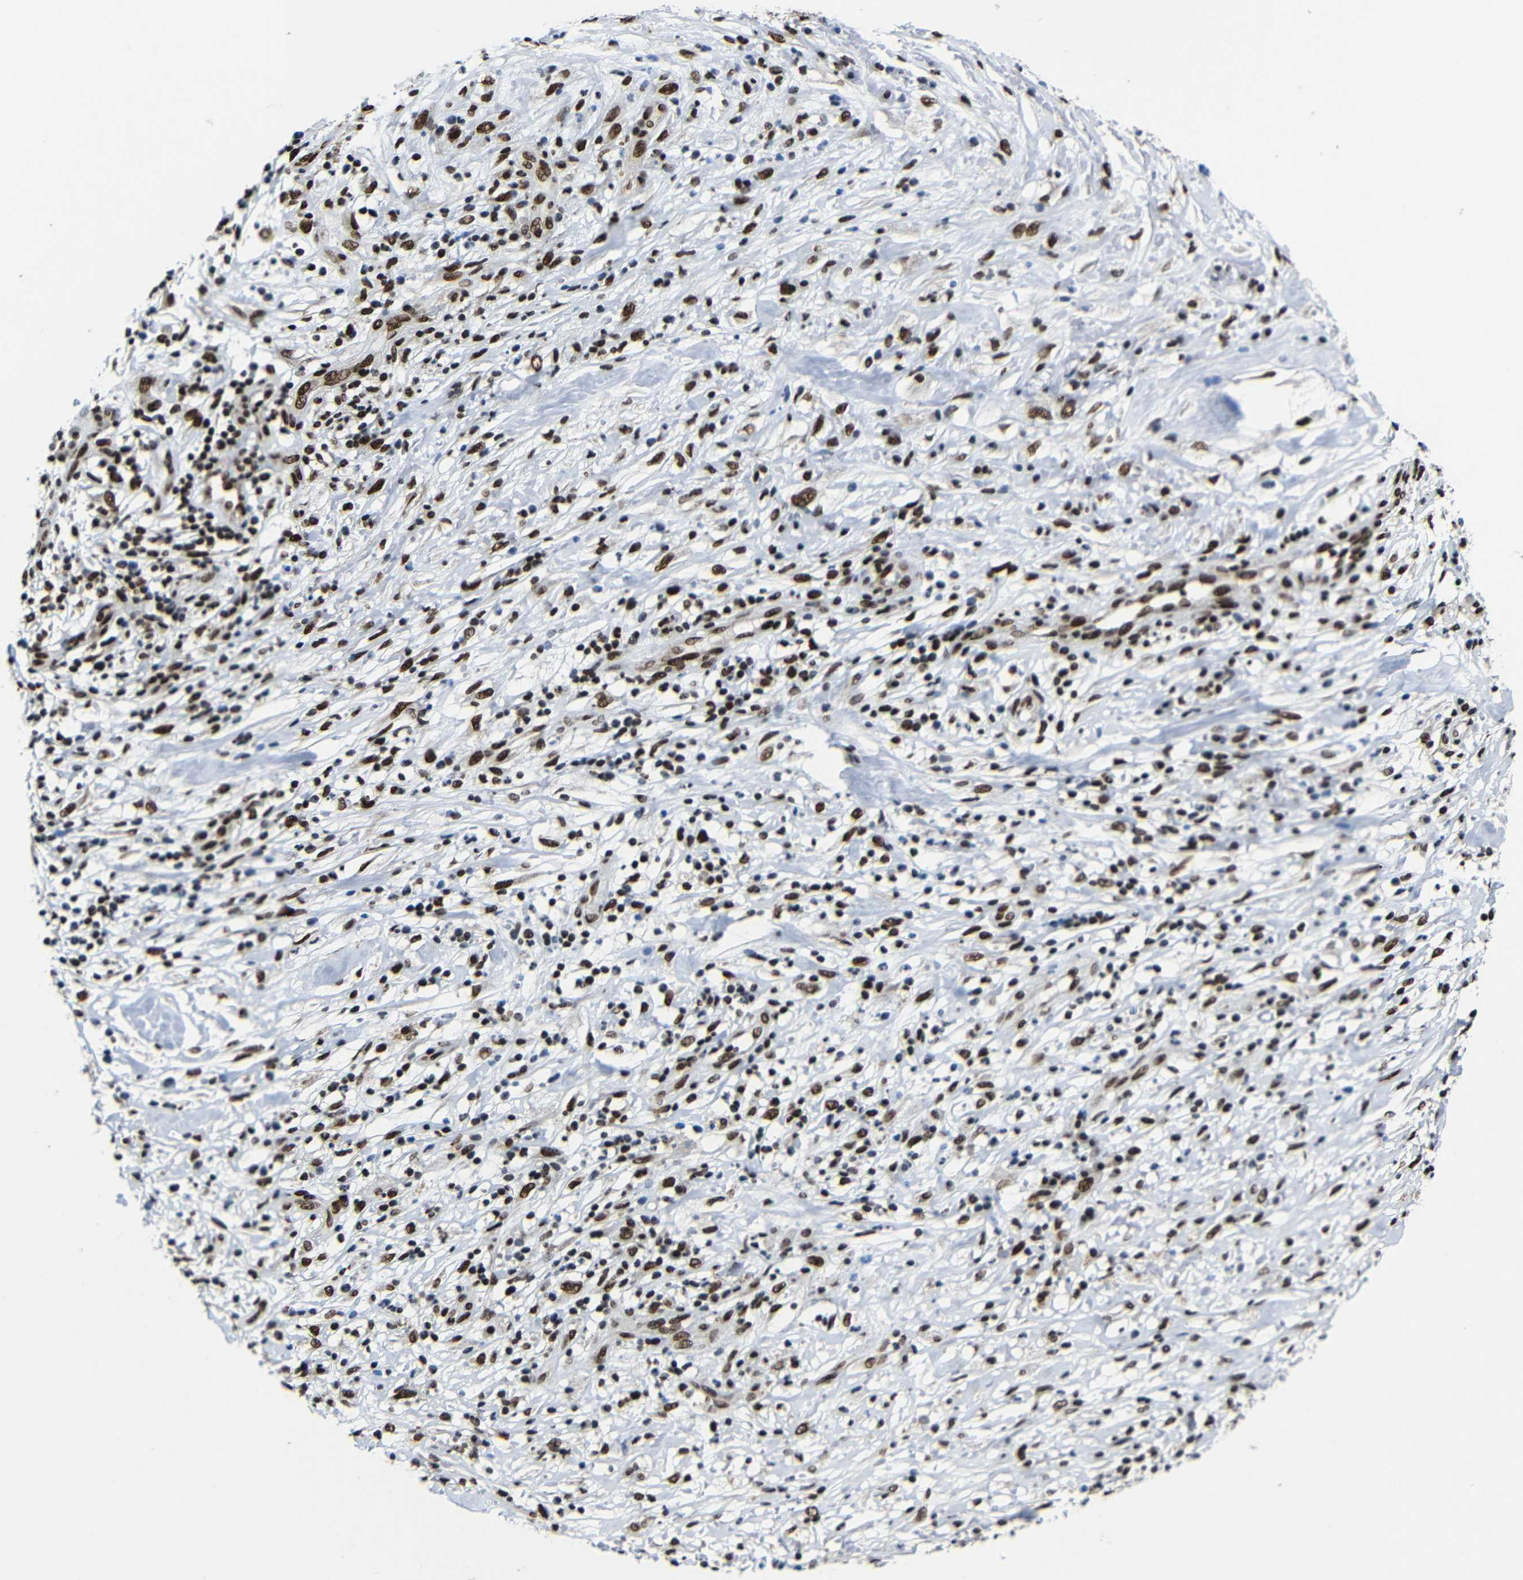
{"staining": {"intensity": "strong", "quantity": ">75%", "location": "nuclear"}, "tissue": "melanoma", "cell_type": "Tumor cells", "image_type": "cancer", "snomed": [{"axis": "morphology", "description": "Necrosis, NOS"}, {"axis": "morphology", "description": "Malignant melanoma, NOS"}, {"axis": "topography", "description": "Skin"}], "caption": "Malignant melanoma stained with a brown dye demonstrates strong nuclear positive staining in about >75% of tumor cells.", "gene": "PTBP1", "patient": {"sex": "female", "age": 87}}